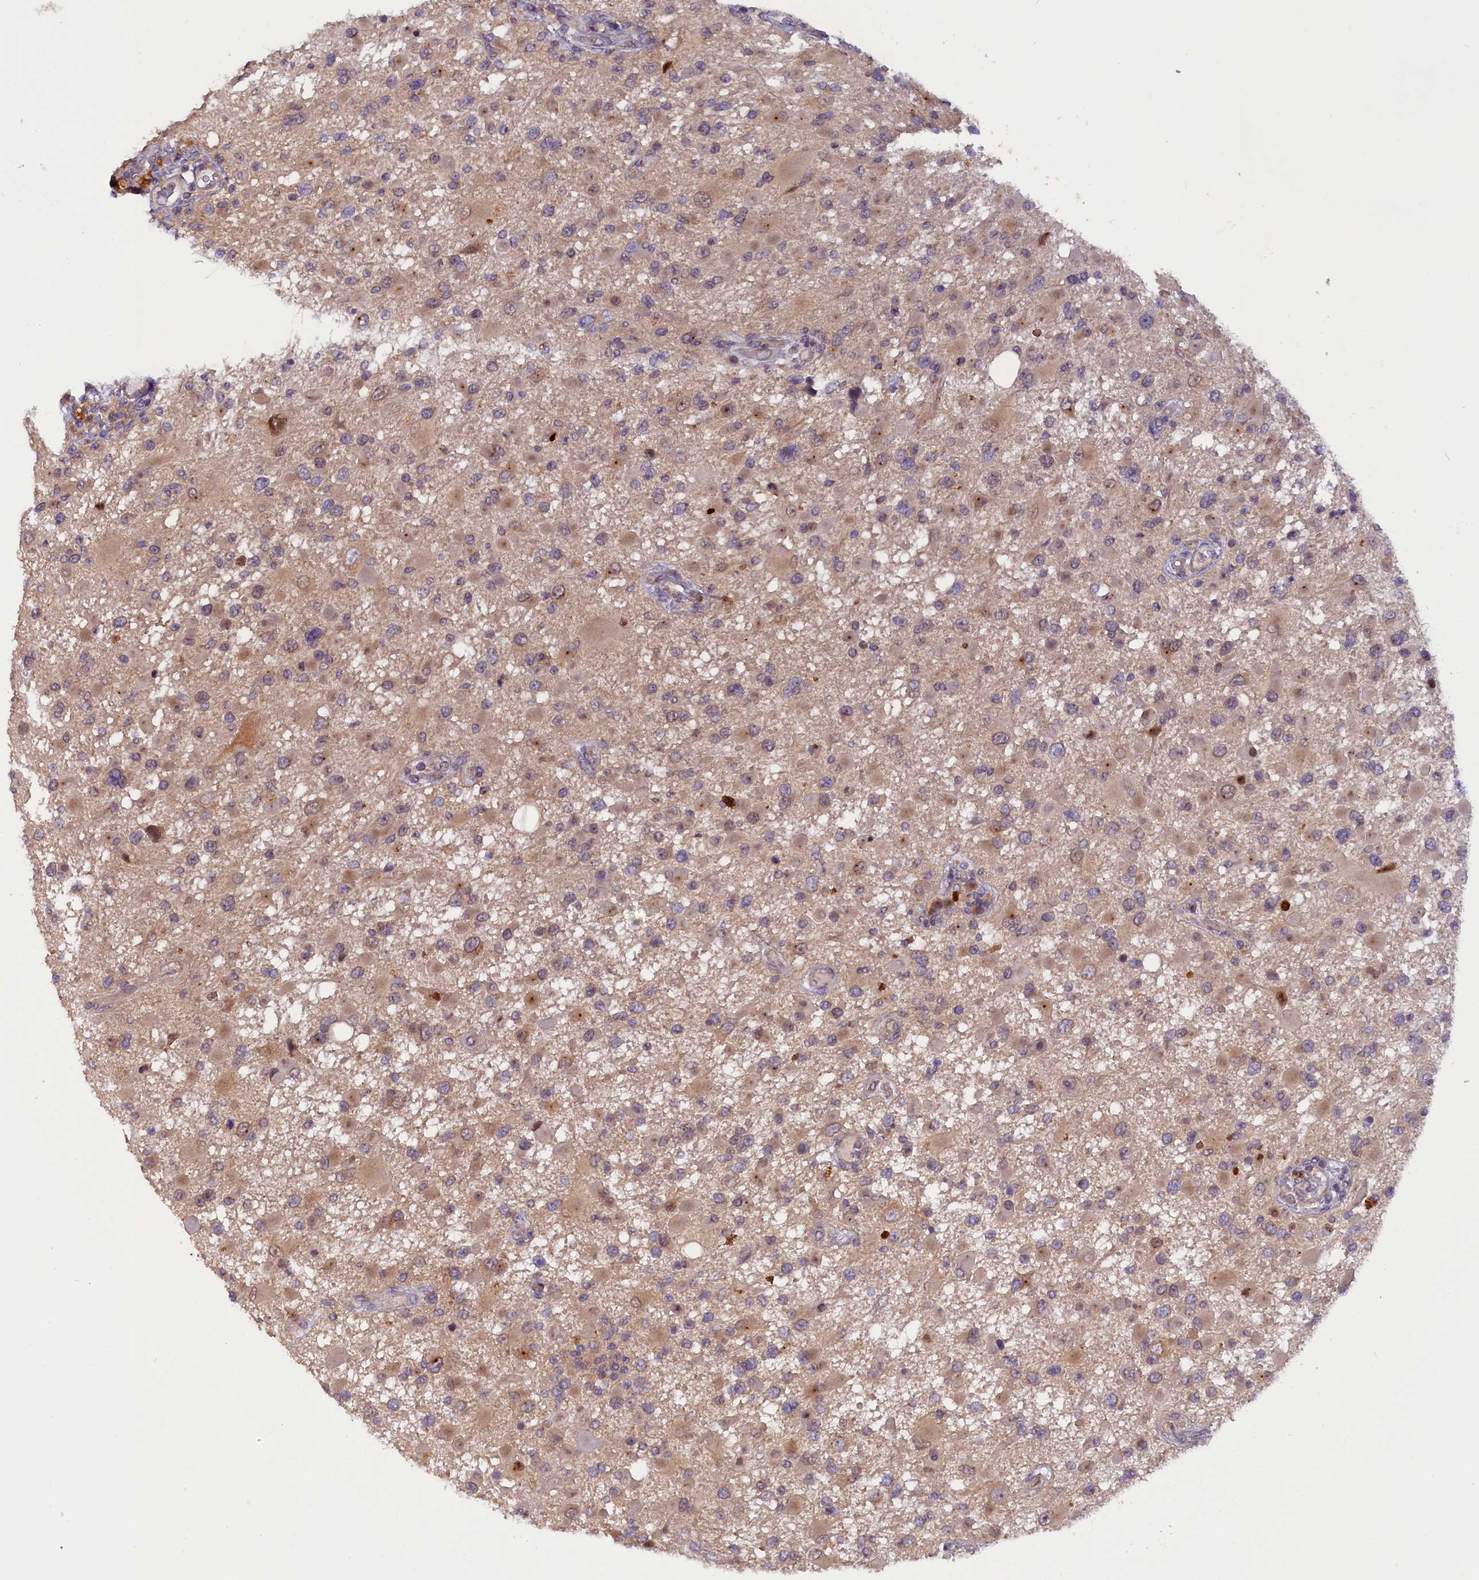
{"staining": {"intensity": "weak", "quantity": "25%-75%", "location": "cytoplasmic/membranous"}, "tissue": "glioma", "cell_type": "Tumor cells", "image_type": "cancer", "snomed": [{"axis": "morphology", "description": "Glioma, malignant, High grade"}, {"axis": "topography", "description": "Brain"}], "caption": "Malignant glioma (high-grade) stained for a protein (brown) demonstrates weak cytoplasmic/membranous positive positivity in about 25%-75% of tumor cells.", "gene": "CCDC9B", "patient": {"sex": "male", "age": 53}}